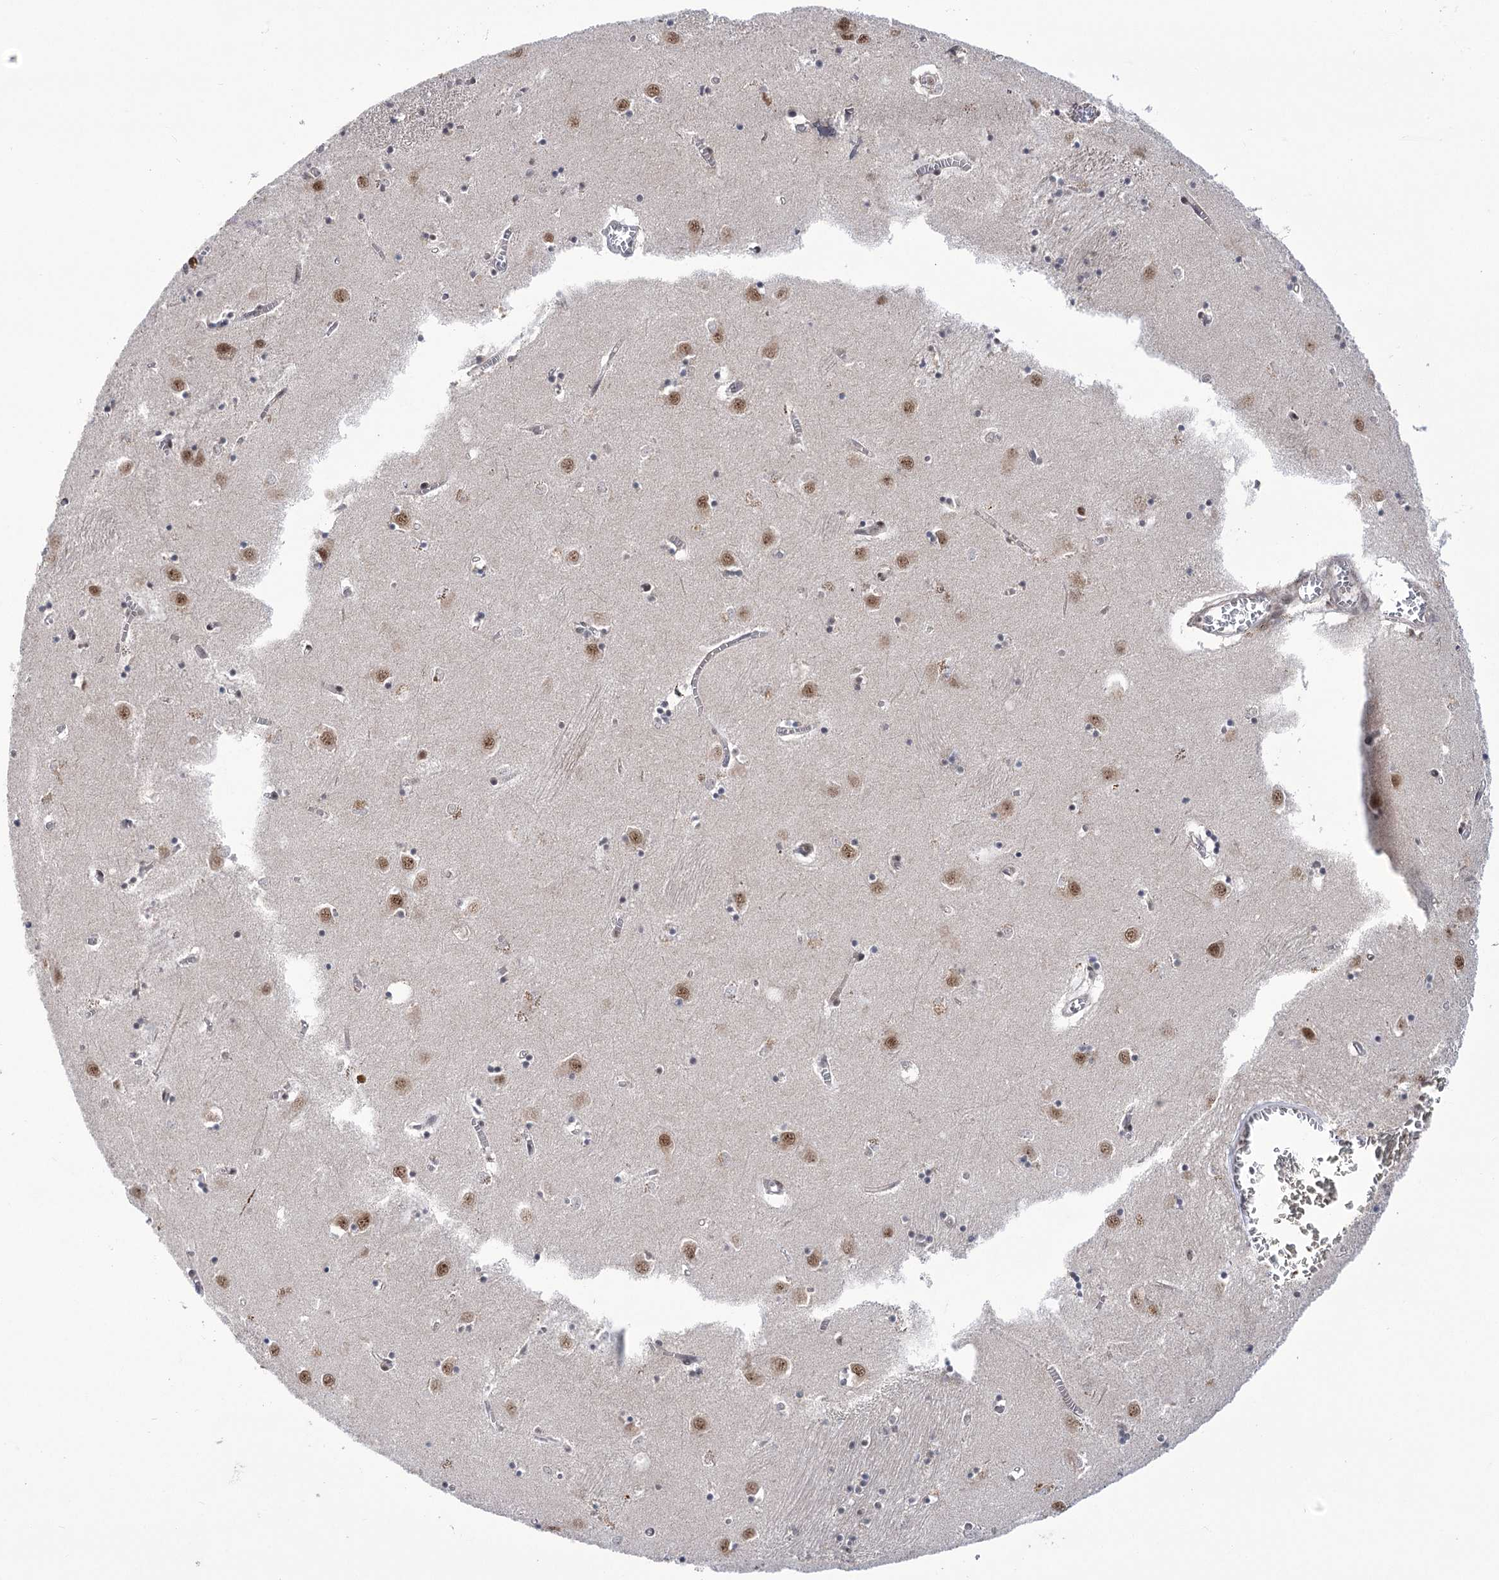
{"staining": {"intensity": "negative", "quantity": "none", "location": "none"}, "tissue": "caudate", "cell_type": "Glial cells", "image_type": "normal", "snomed": [{"axis": "morphology", "description": "Normal tissue, NOS"}, {"axis": "topography", "description": "Lateral ventricle wall"}], "caption": "Image shows no protein positivity in glial cells of unremarkable caudate.", "gene": "ZMAT2", "patient": {"sex": "male", "age": 70}}